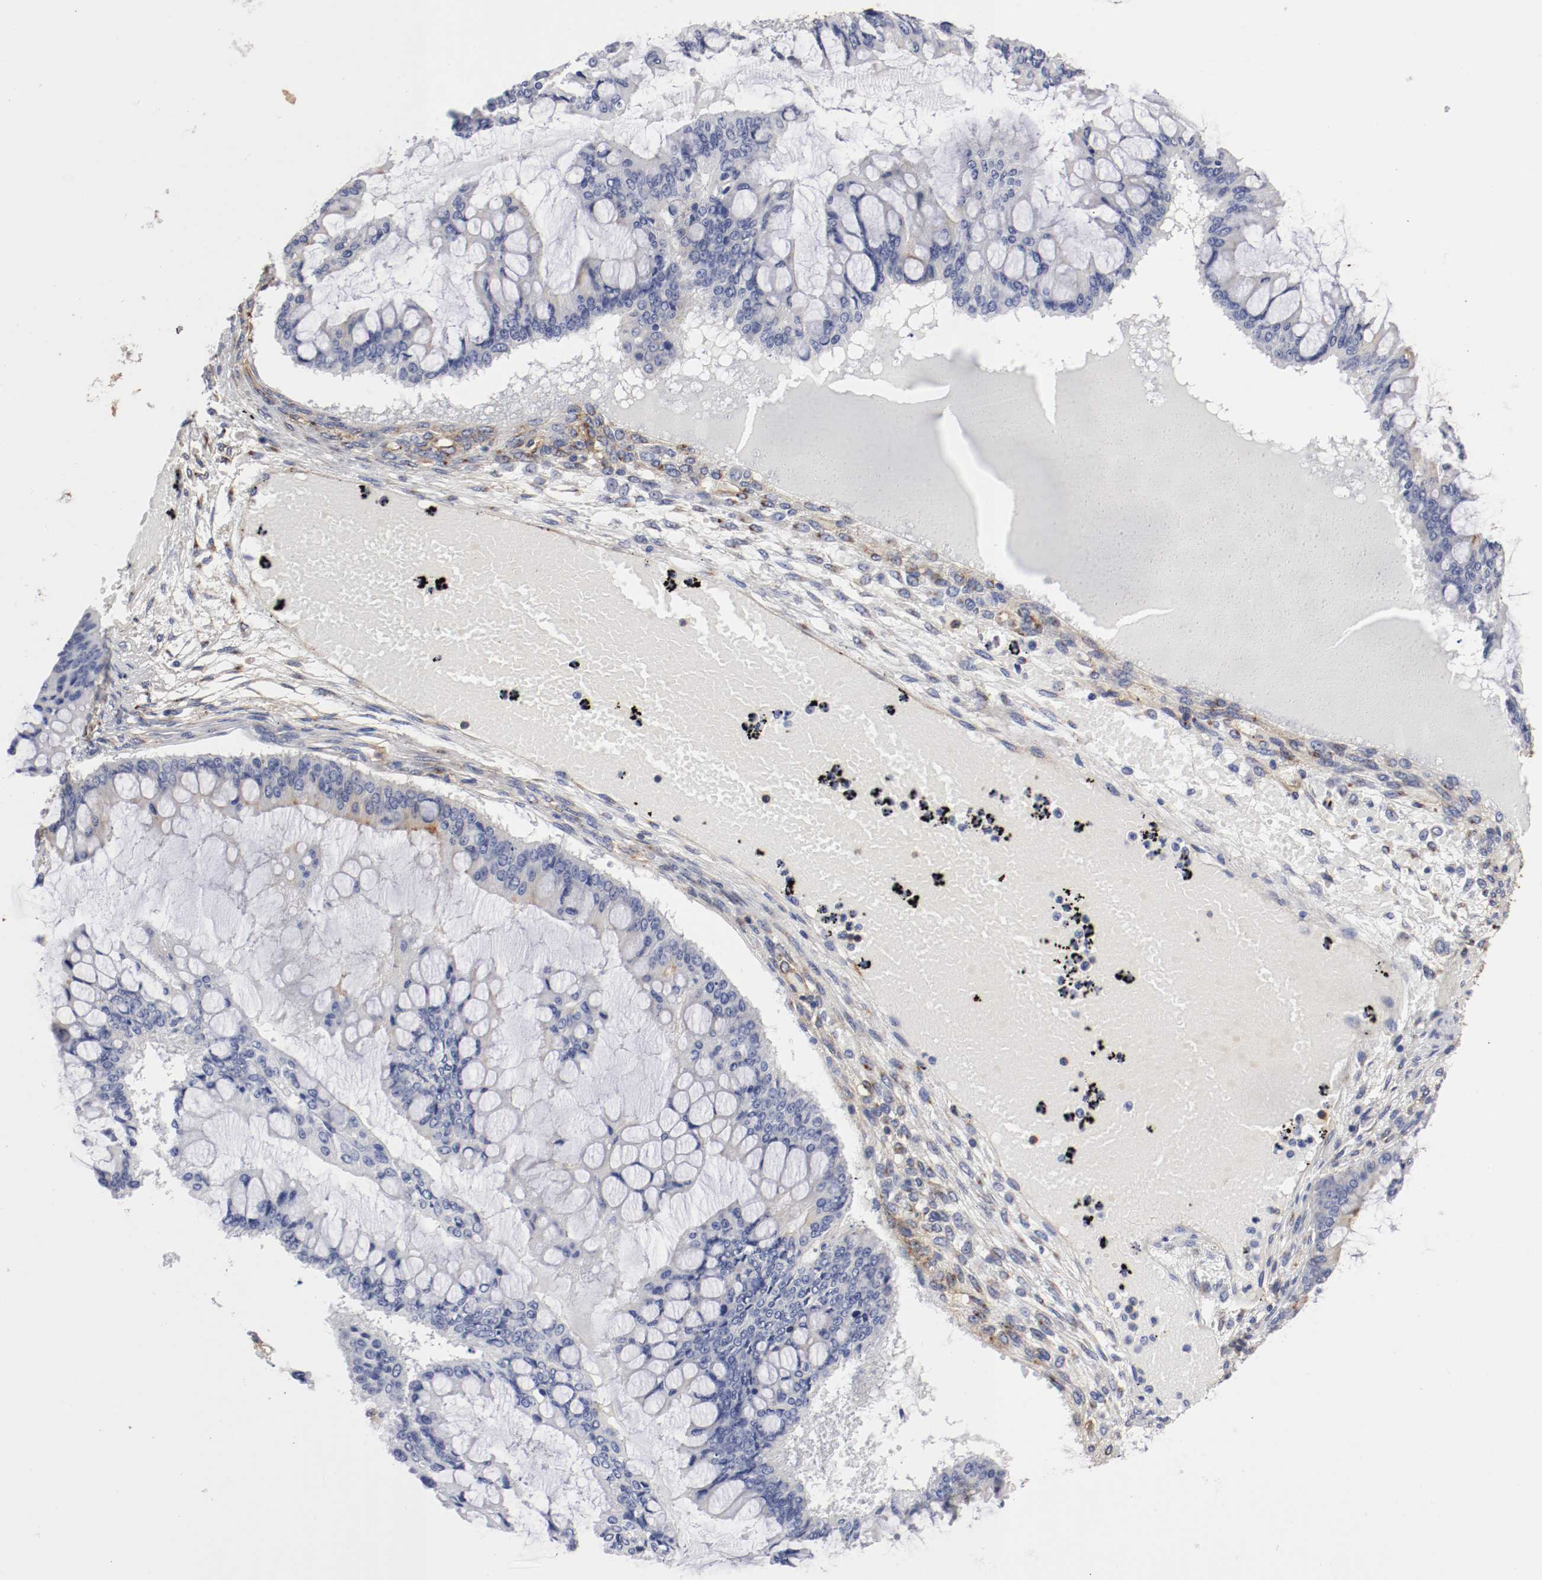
{"staining": {"intensity": "weak", "quantity": "<25%", "location": "cytoplasmic/membranous"}, "tissue": "ovarian cancer", "cell_type": "Tumor cells", "image_type": "cancer", "snomed": [{"axis": "morphology", "description": "Cystadenocarcinoma, mucinous, NOS"}, {"axis": "topography", "description": "Ovary"}], "caption": "This is an IHC micrograph of human ovarian mucinous cystadenocarcinoma. There is no expression in tumor cells.", "gene": "IFITM1", "patient": {"sex": "female", "age": 73}}